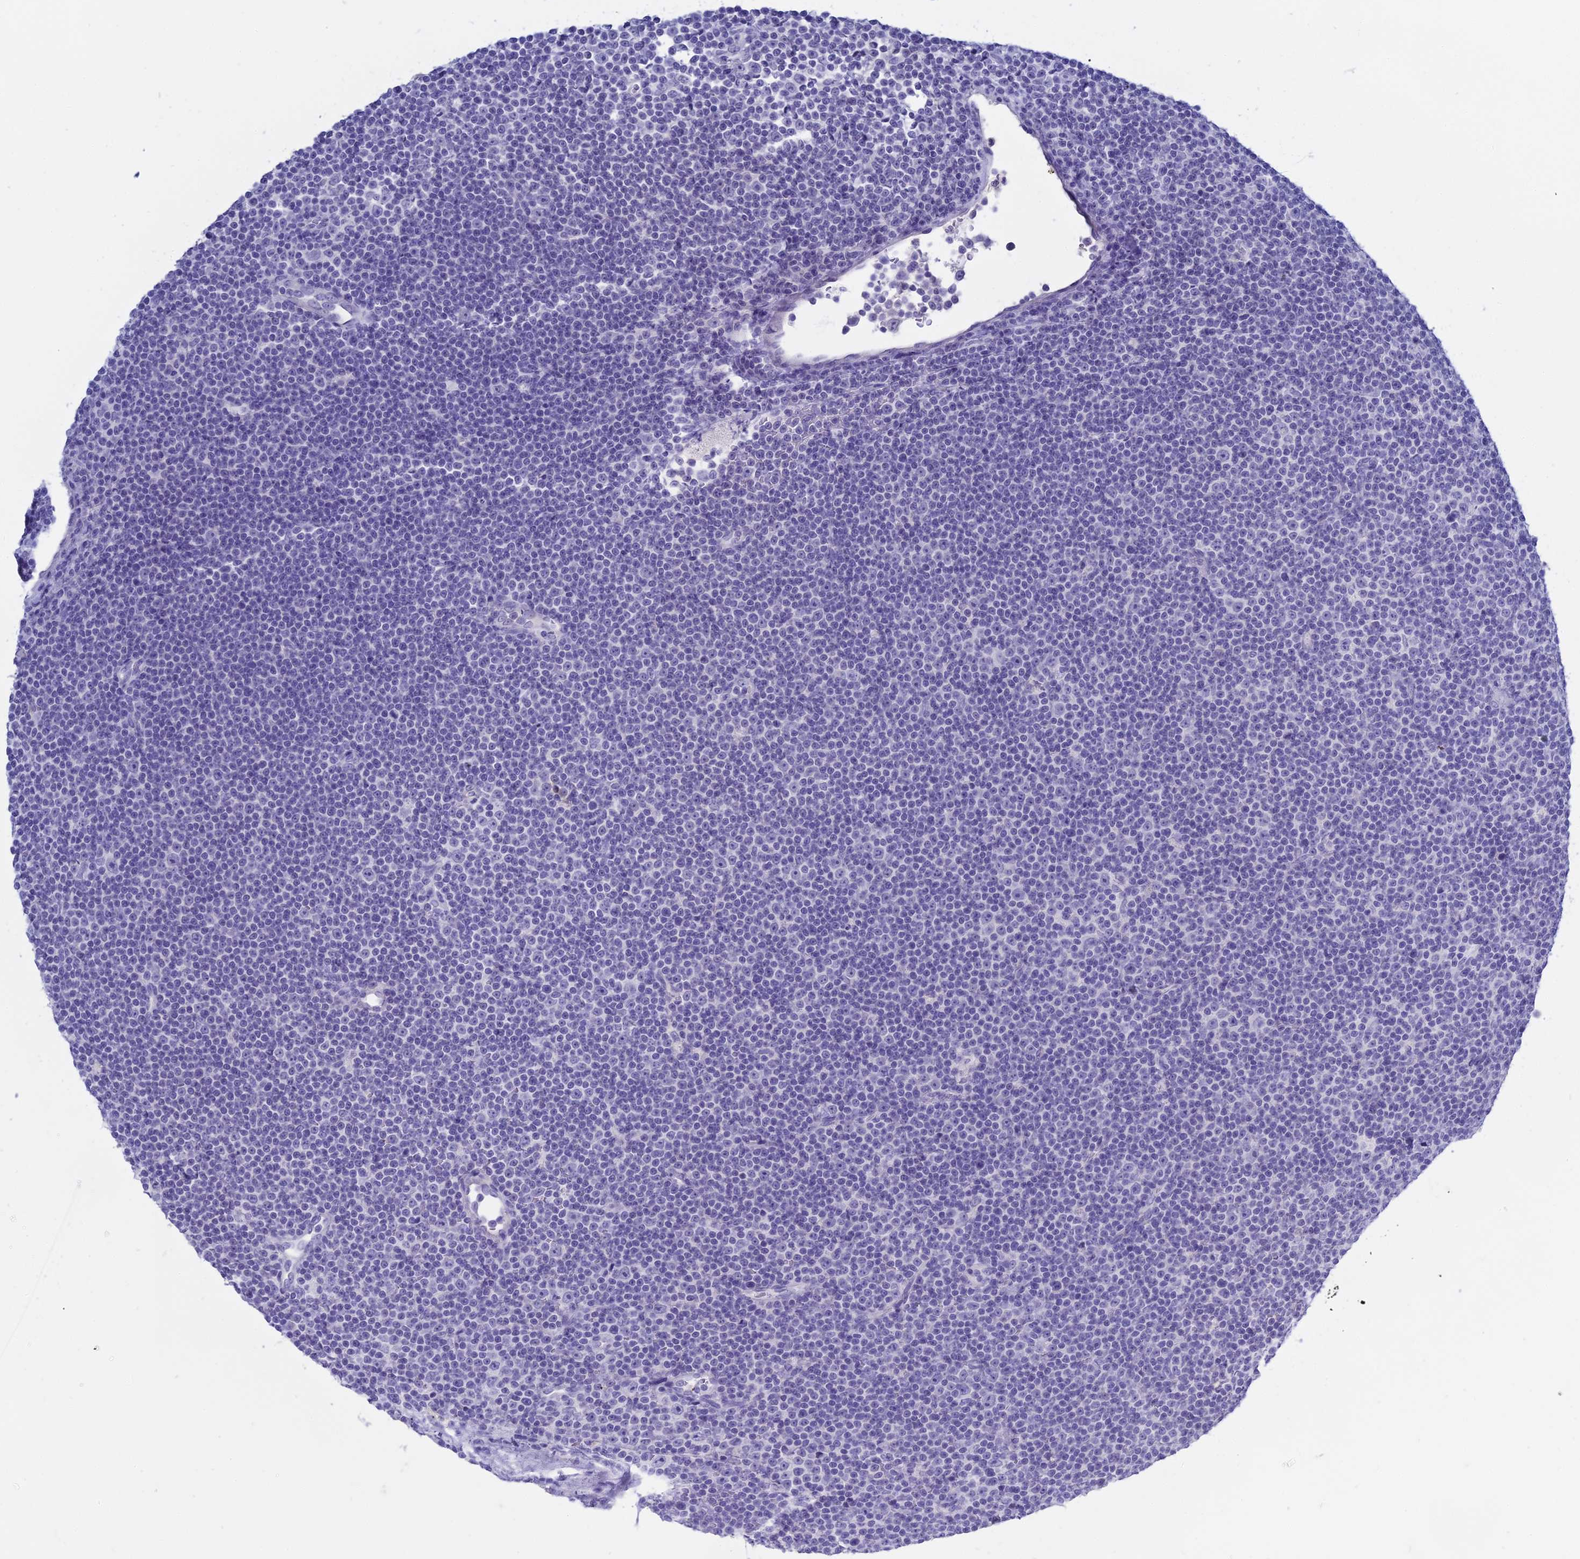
{"staining": {"intensity": "negative", "quantity": "none", "location": "none"}, "tissue": "lymphoma", "cell_type": "Tumor cells", "image_type": "cancer", "snomed": [{"axis": "morphology", "description": "Malignant lymphoma, non-Hodgkin's type, Low grade"}, {"axis": "topography", "description": "Lymph node"}], "caption": "A micrograph of human low-grade malignant lymphoma, non-Hodgkin's type is negative for staining in tumor cells.", "gene": "S100A7", "patient": {"sex": "female", "age": 67}}